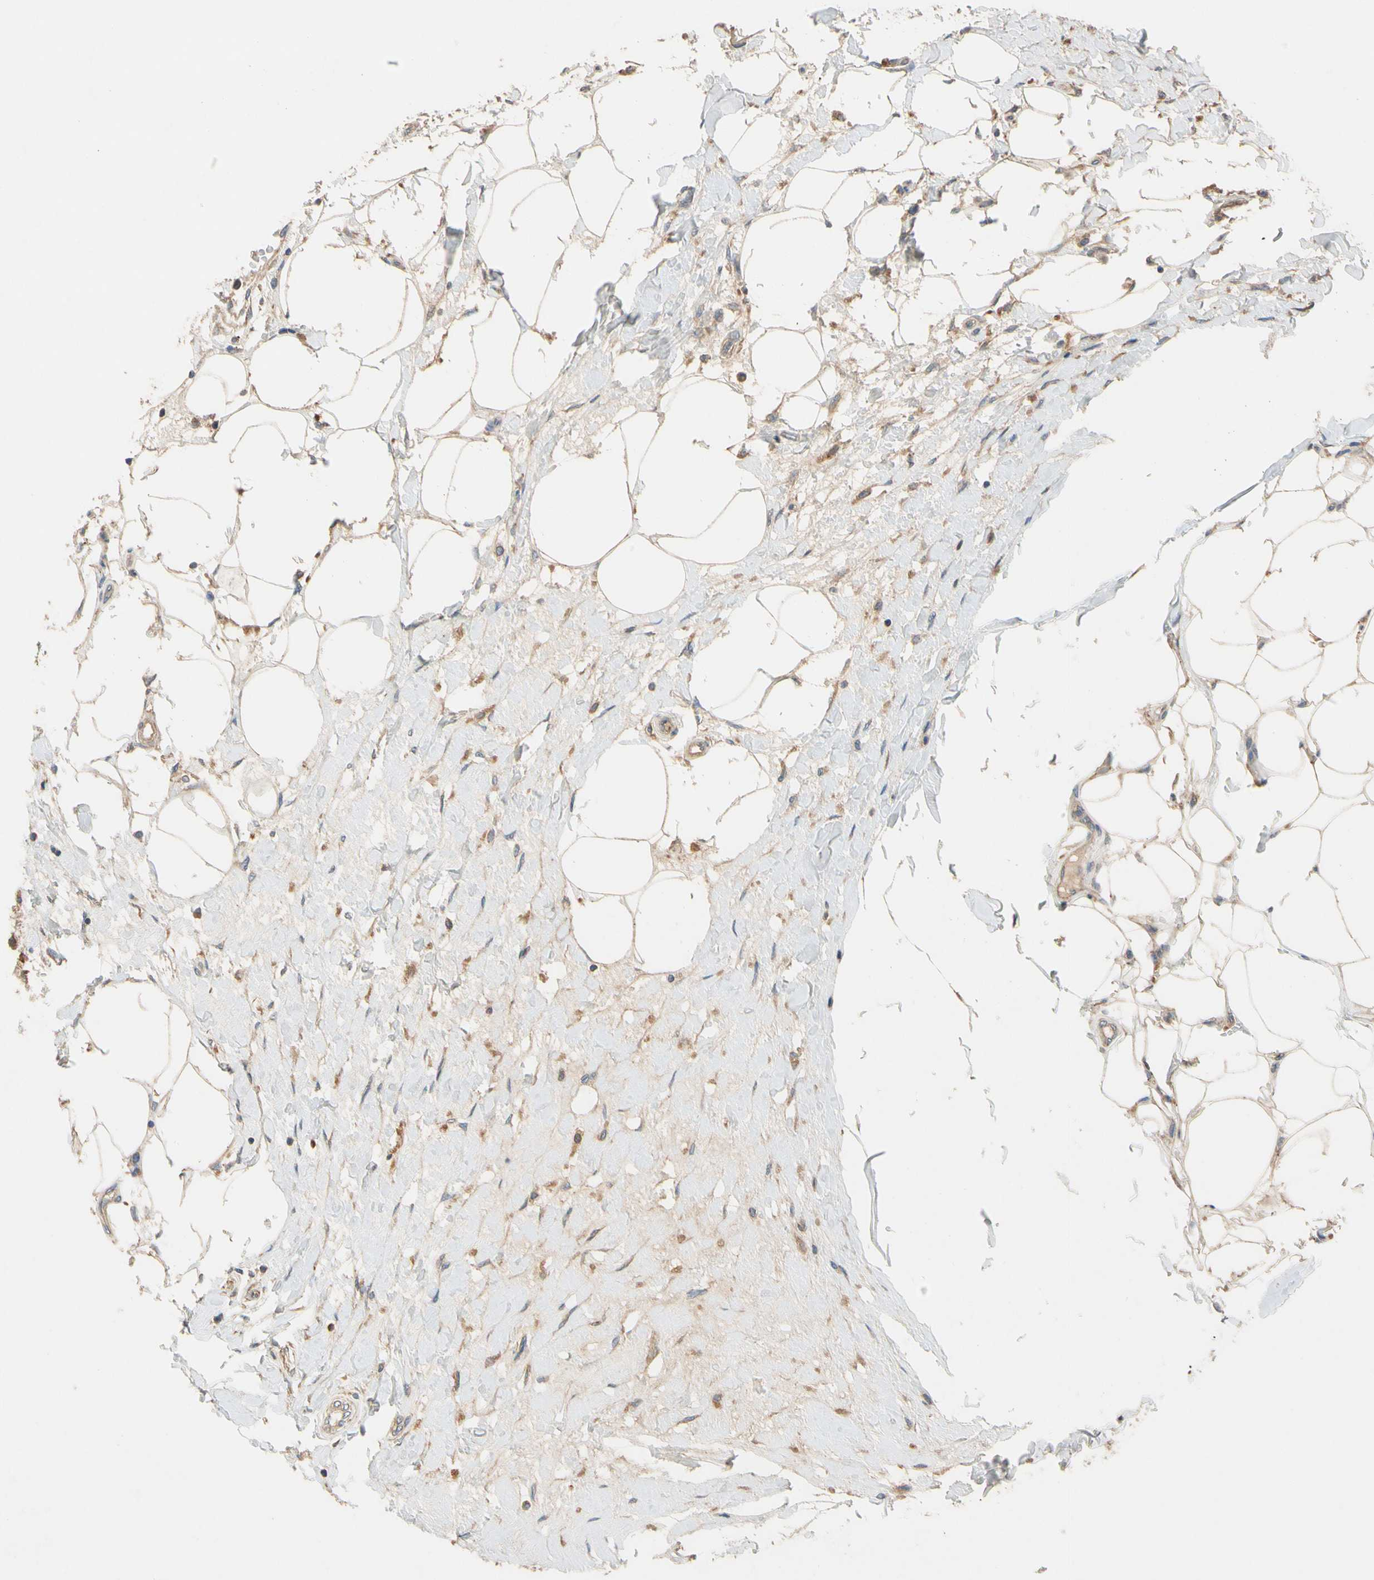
{"staining": {"intensity": "weak", "quantity": "25%-75%", "location": "cytoplasmic/membranous"}, "tissue": "breast cancer", "cell_type": "Tumor cells", "image_type": "cancer", "snomed": [{"axis": "morphology", "description": "Duct carcinoma"}, {"axis": "topography", "description": "Breast"}], "caption": "A high-resolution histopathology image shows immunohistochemistry staining of breast intraductal carcinoma, which demonstrates weak cytoplasmic/membranous staining in about 25%-75% of tumor cells.", "gene": "USP46", "patient": {"sex": "female", "age": 27}}